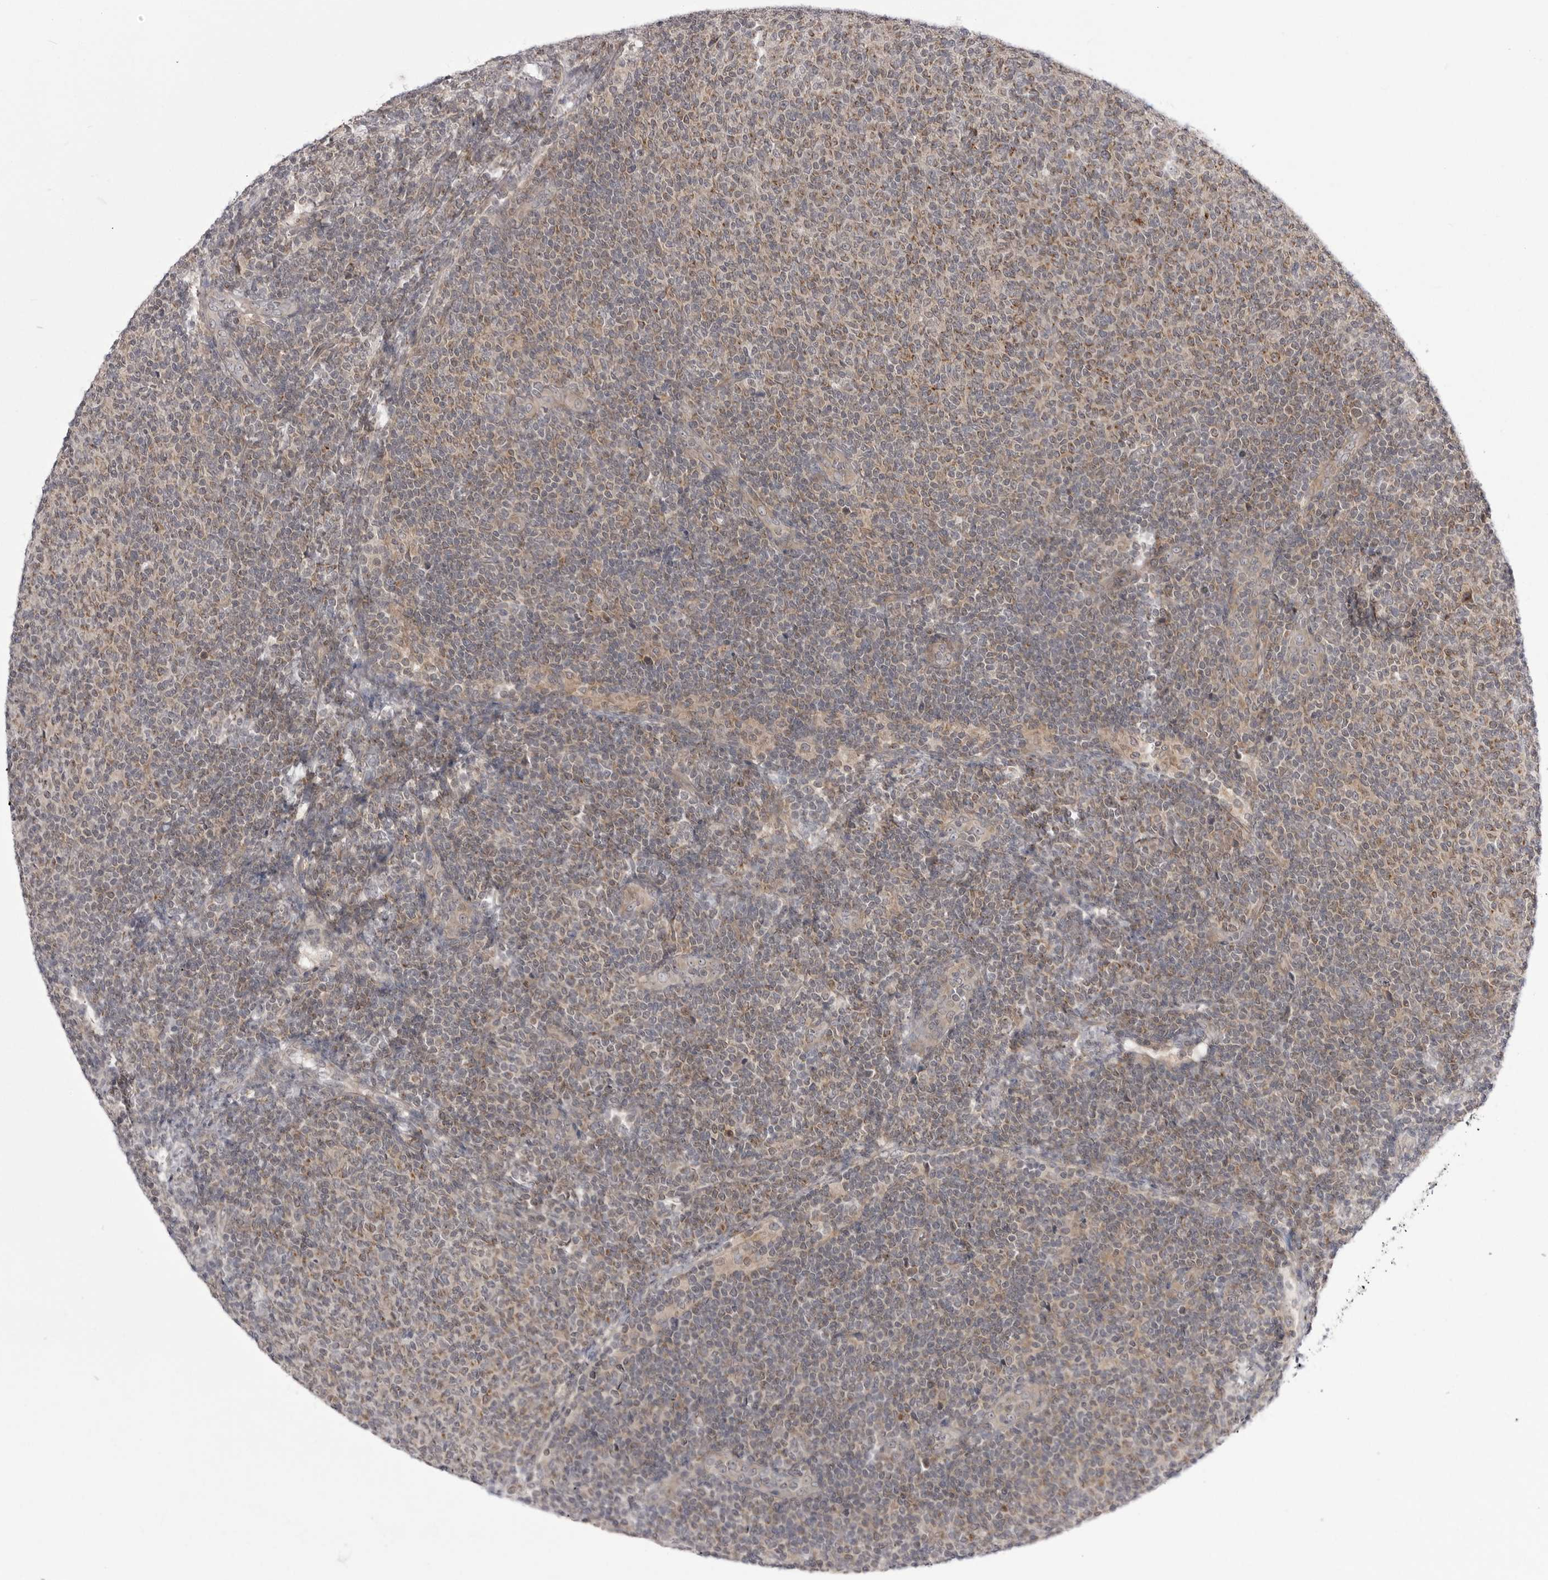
{"staining": {"intensity": "weak", "quantity": ">75%", "location": "cytoplasmic/membranous"}, "tissue": "lymphoma", "cell_type": "Tumor cells", "image_type": "cancer", "snomed": [{"axis": "morphology", "description": "Malignant lymphoma, non-Hodgkin's type, Low grade"}, {"axis": "topography", "description": "Lymph node"}], "caption": "IHC of human lymphoma demonstrates low levels of weak cytoplasmic/membranous staining in about >75% of tumor cells.", "gene": "CCDC18", "patient": {"sex": "male", "age": 66}}